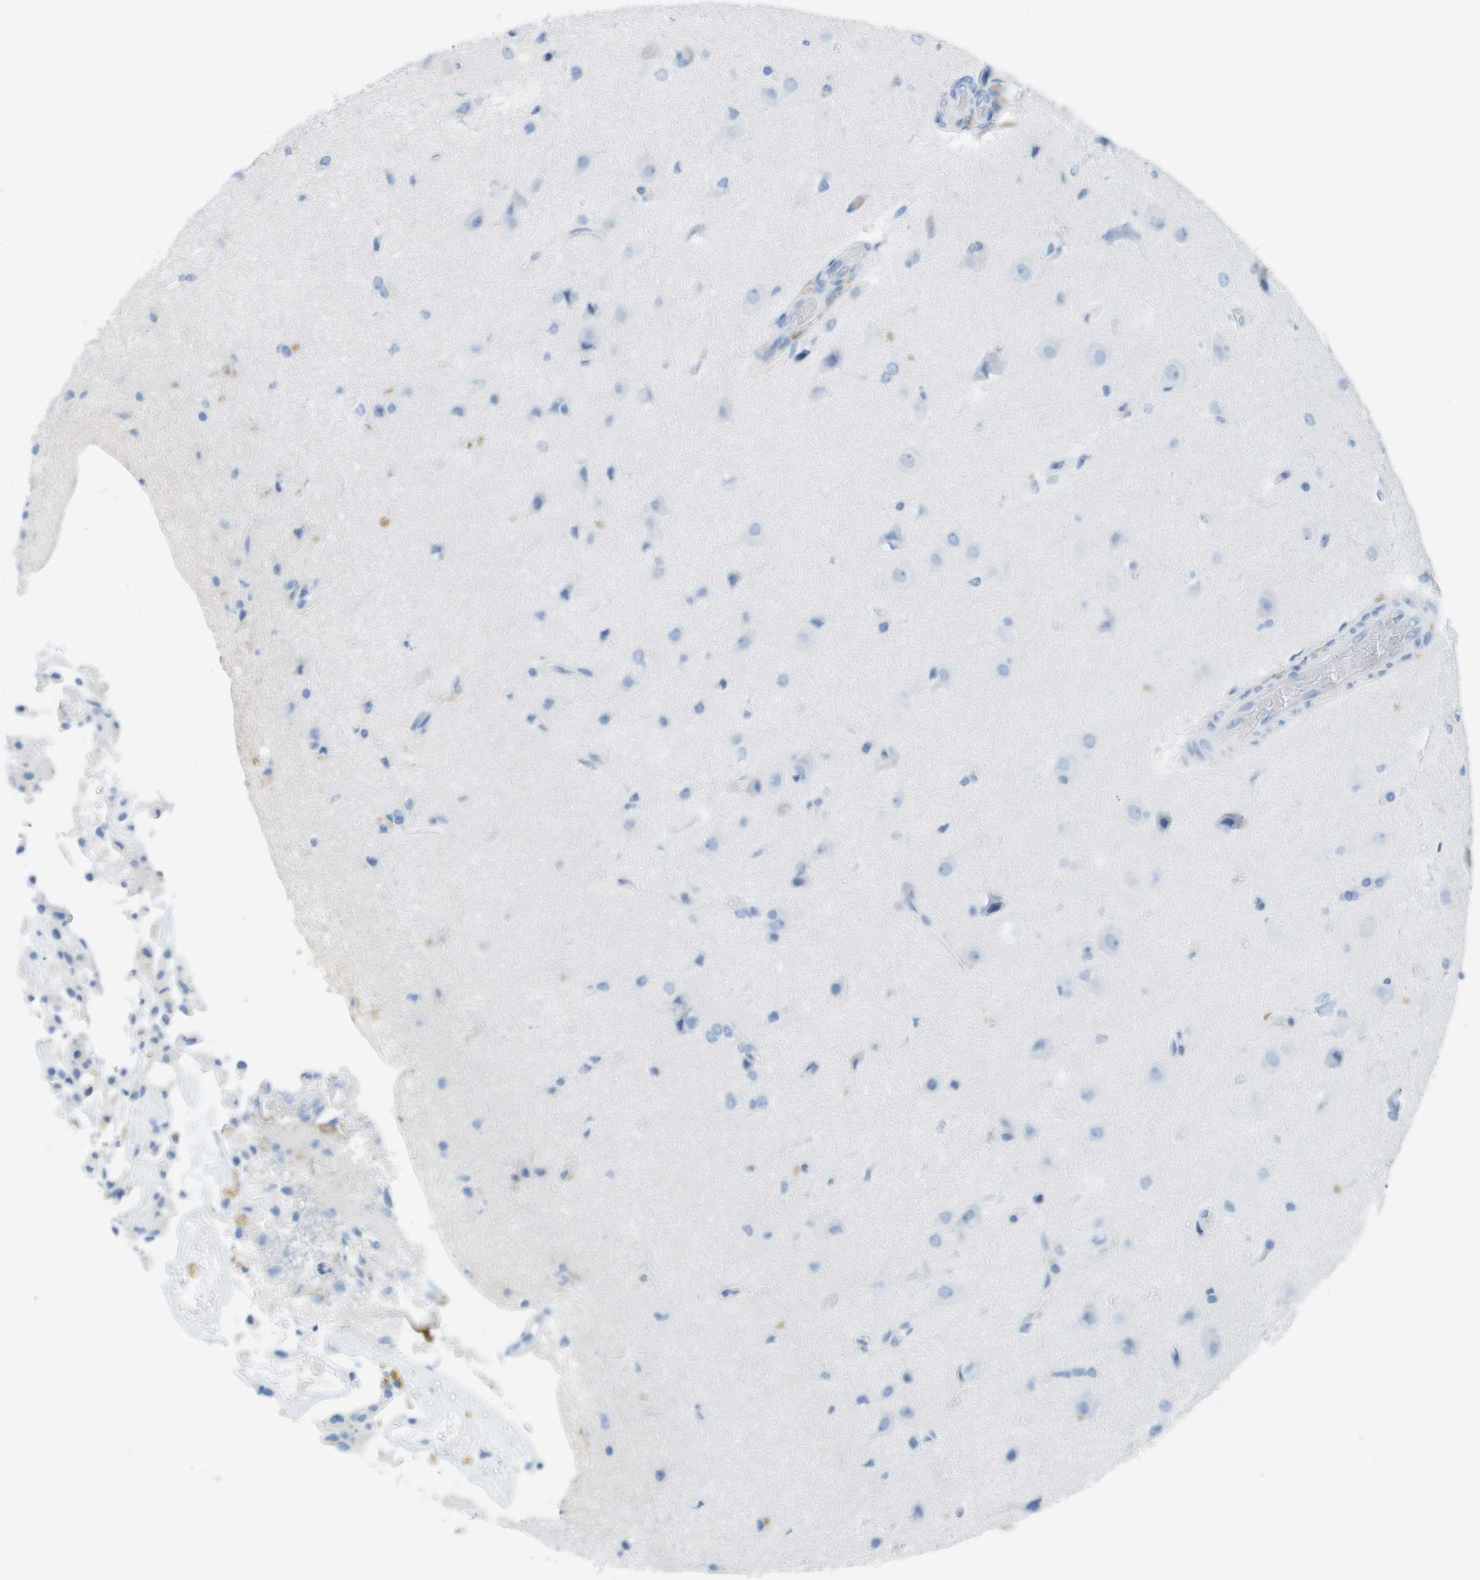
{"staining": {"intensity": "negative", "quantity": "none", "location": "none"}, "tissue": "glioma", "cell_type": "Tumor cells", "image_type": "cancer", "snomed": [{"axis": "morphology", "description": "Glioma, malignant, High grade"}, {"axis": "topography", "description": "Brain"}], "caption": "Malignant high-grade glioma stained for a protein using IHC shows no expression tumor cells.", "gene": "CD46", "patient": {"sex": "female", "age": 59}}